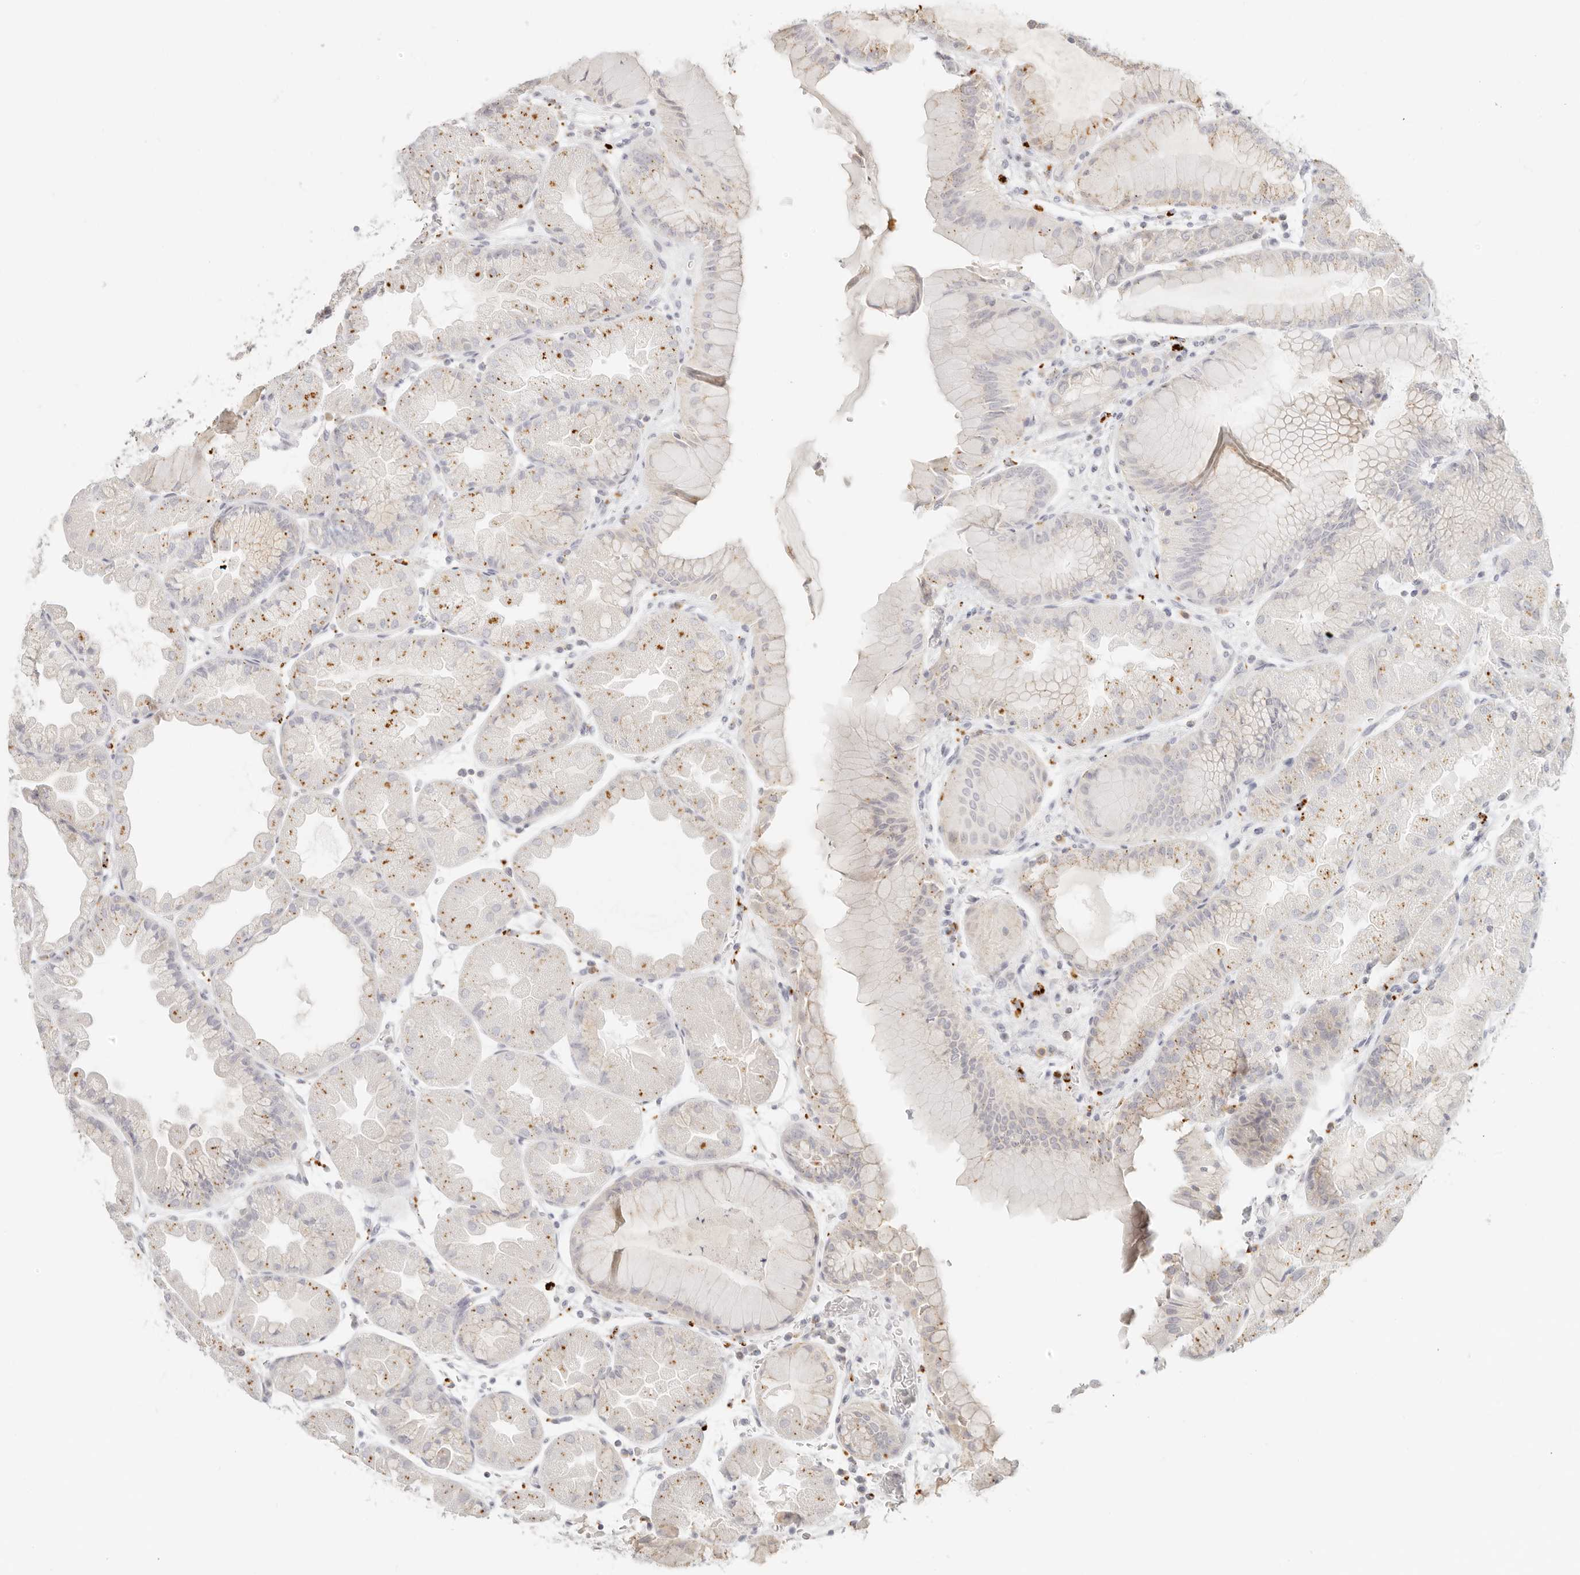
{"staining": {"intensity": "weak", "quantity": "<25%", "location": "cytoplasmic/membranous"}, "tissue": "stomach", "cell_type": "Glandular cells", "image_type": "normal", "snomed": [{"axis": "morphology", "description": "Normal tissue, NOS"}, {"axis": "topography", "description": "Stomach, upper"}], "caption": "Protein analysis of benign stomach shows no significant staining in glandular cells. (Stains: DAB immunohistochemistry (IHC) with hematoxylin counter stain, Microscopy: brightfield microscopy at high magnification).", "gene": "RNASET2", "patient": {"sex": "male", "age": 47}}